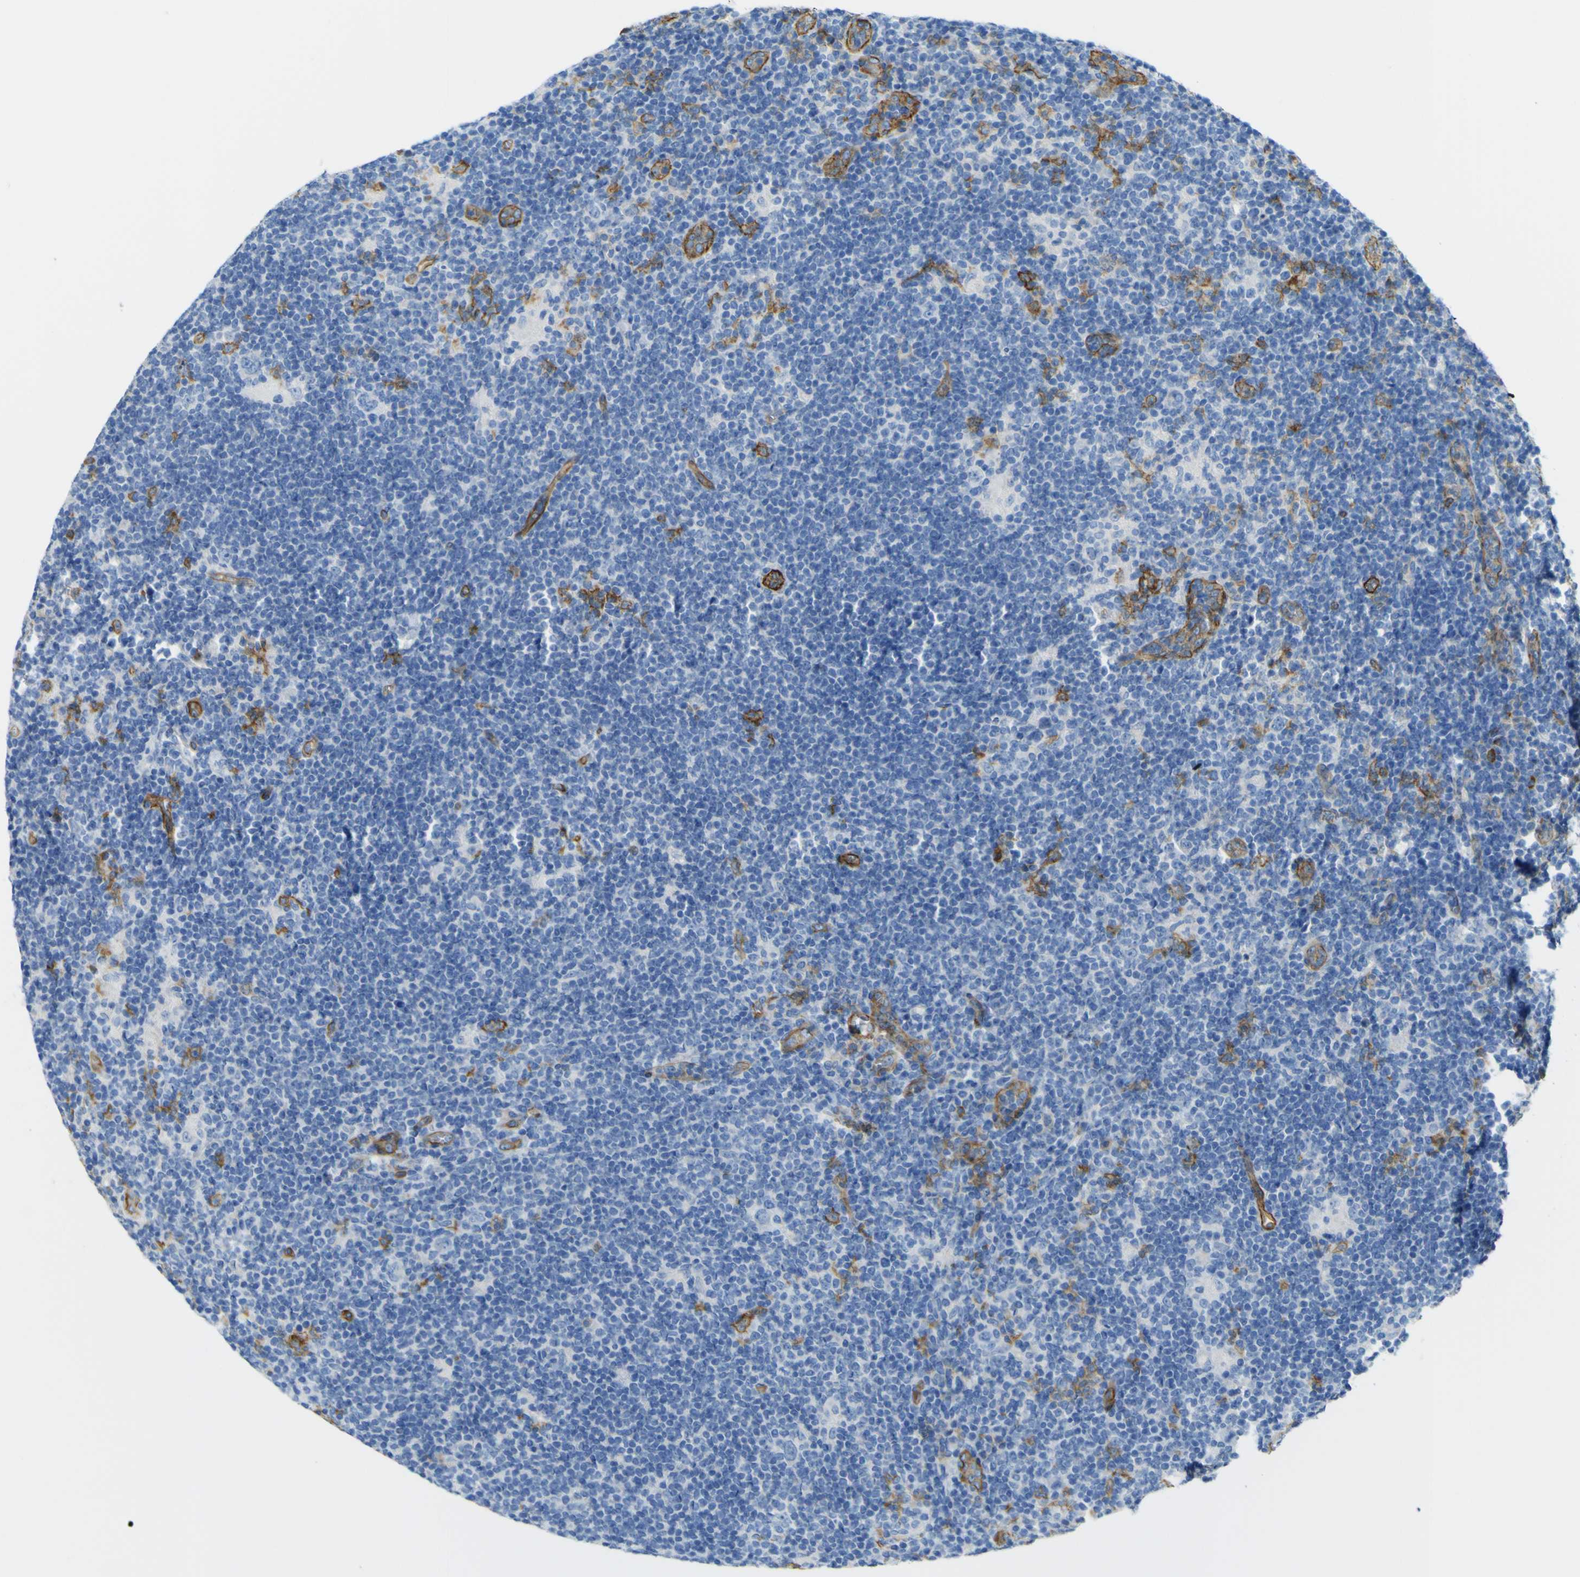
{"staining": {"intensity": "negative", "quantity": "none", "location": "none"}, "tissue": "lymphoma", "cell_type": "Tumor cells", "image_type": "cancer", "snomed": [{"axis": "morphology", "description": "Hodgkin's disease, NOS"}, {"axis": "topography", "description": "Lymph node"}], "caption": "An immunohistochemistry histopathology image of Hodgkin's disease is shown. There is no staining in tumor cells of Hodgkin's disease. (Brightfield microscopy of DAB IHC at high magnification).", "gene": "CD93", "patient": {"sex": "female", "age": 57}}